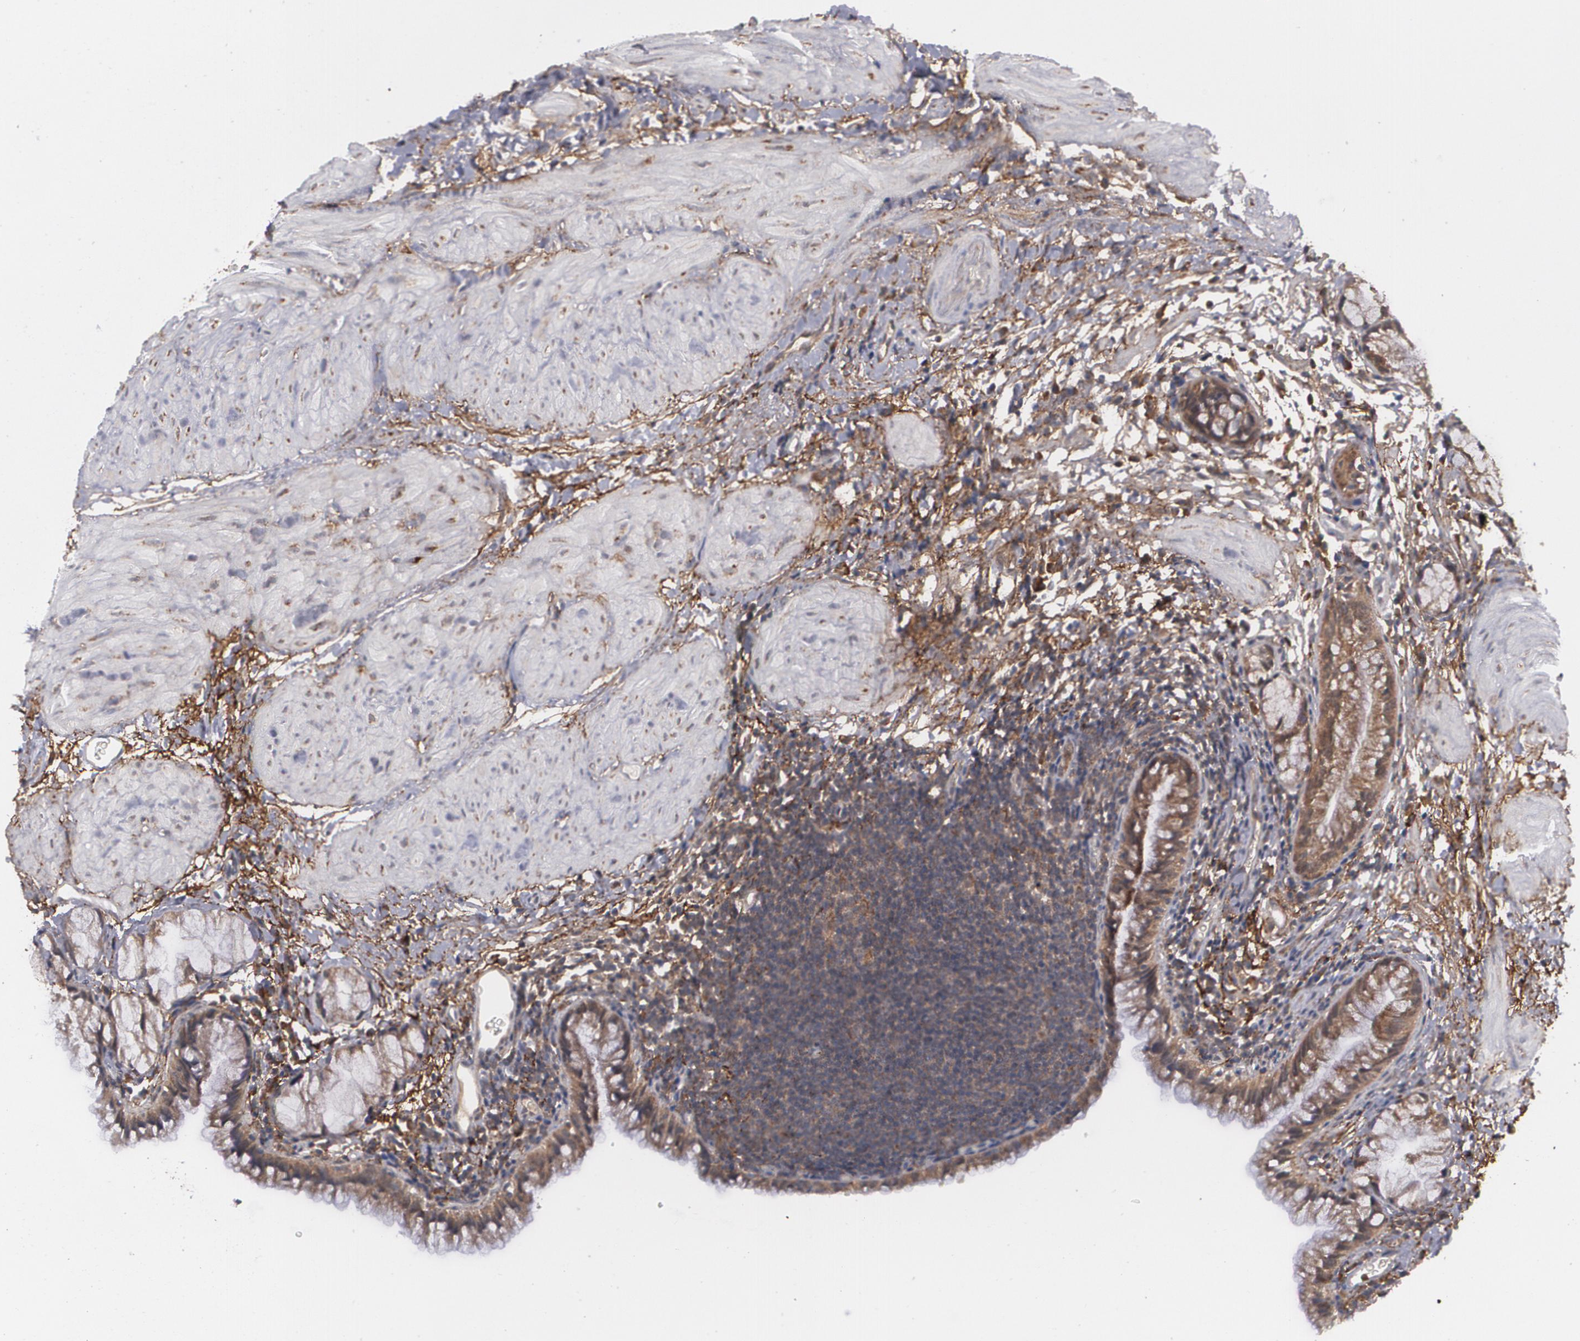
{"staining": {"intensity": "weak", "quantity": ">75%", "location": "cytoplasmic/membranous"}, "tissue": "gallbladder", "cell_type": "Glandular cells", "image_type": "normal", "snomed": [{"axis": "morphology", "description": "Normal tissue, NOS"}, {"axis": "morphology", "description": "Inflammation, NOS"}, {"axis": "topography", "description": "Gallbladder"}], "caption": "High-power microscopy captured an immunohistochemistry (IHC) photomicrograph of normal gallbladder, revealing weak cytoplasmic/membranous staining in about >75% of glandular cells.", "gene": "BMP6", "patient": {"sex": "male", "age": 66}}